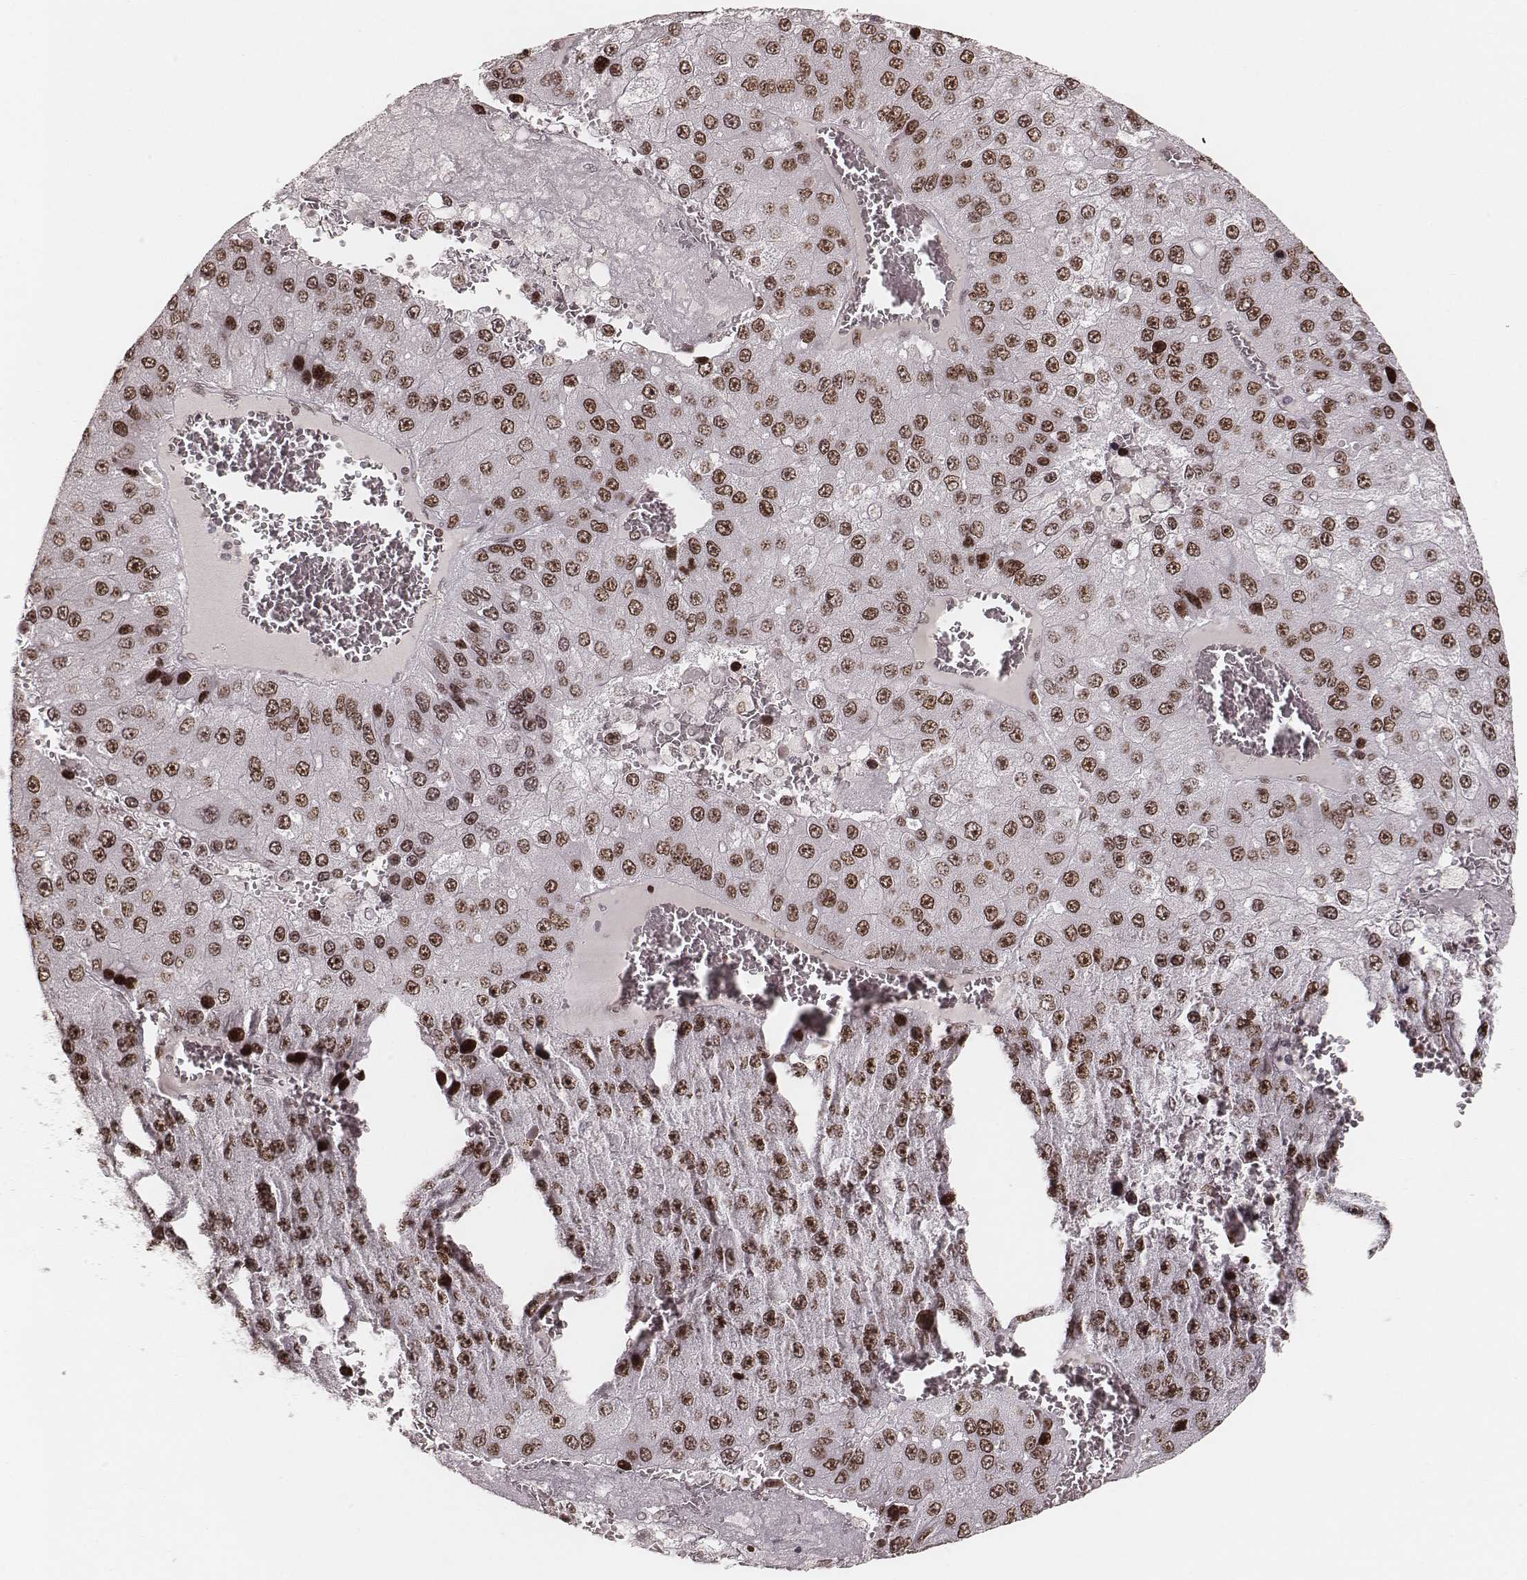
{"staining": {"intensity": "moderate", "quantity": ">75%", "location": "nuclear"}, "tissue": "liver cancer", "cell_type": "Tumor cells", "image_type": "cancer", "snomed": [{"axis": "morphology", "description": "Carcinoma, Hepatocellular, NOS"}, {"axis": "topography", "description": "Liver"}], "caption": "A medium amount of moderate nuclear expression is identified in about >75% of tumor cells in liver cancer (hepatocellular carcinoma) tissue.", "gene": "PARP1", "patient": {"sex": "female", "age": 73}}